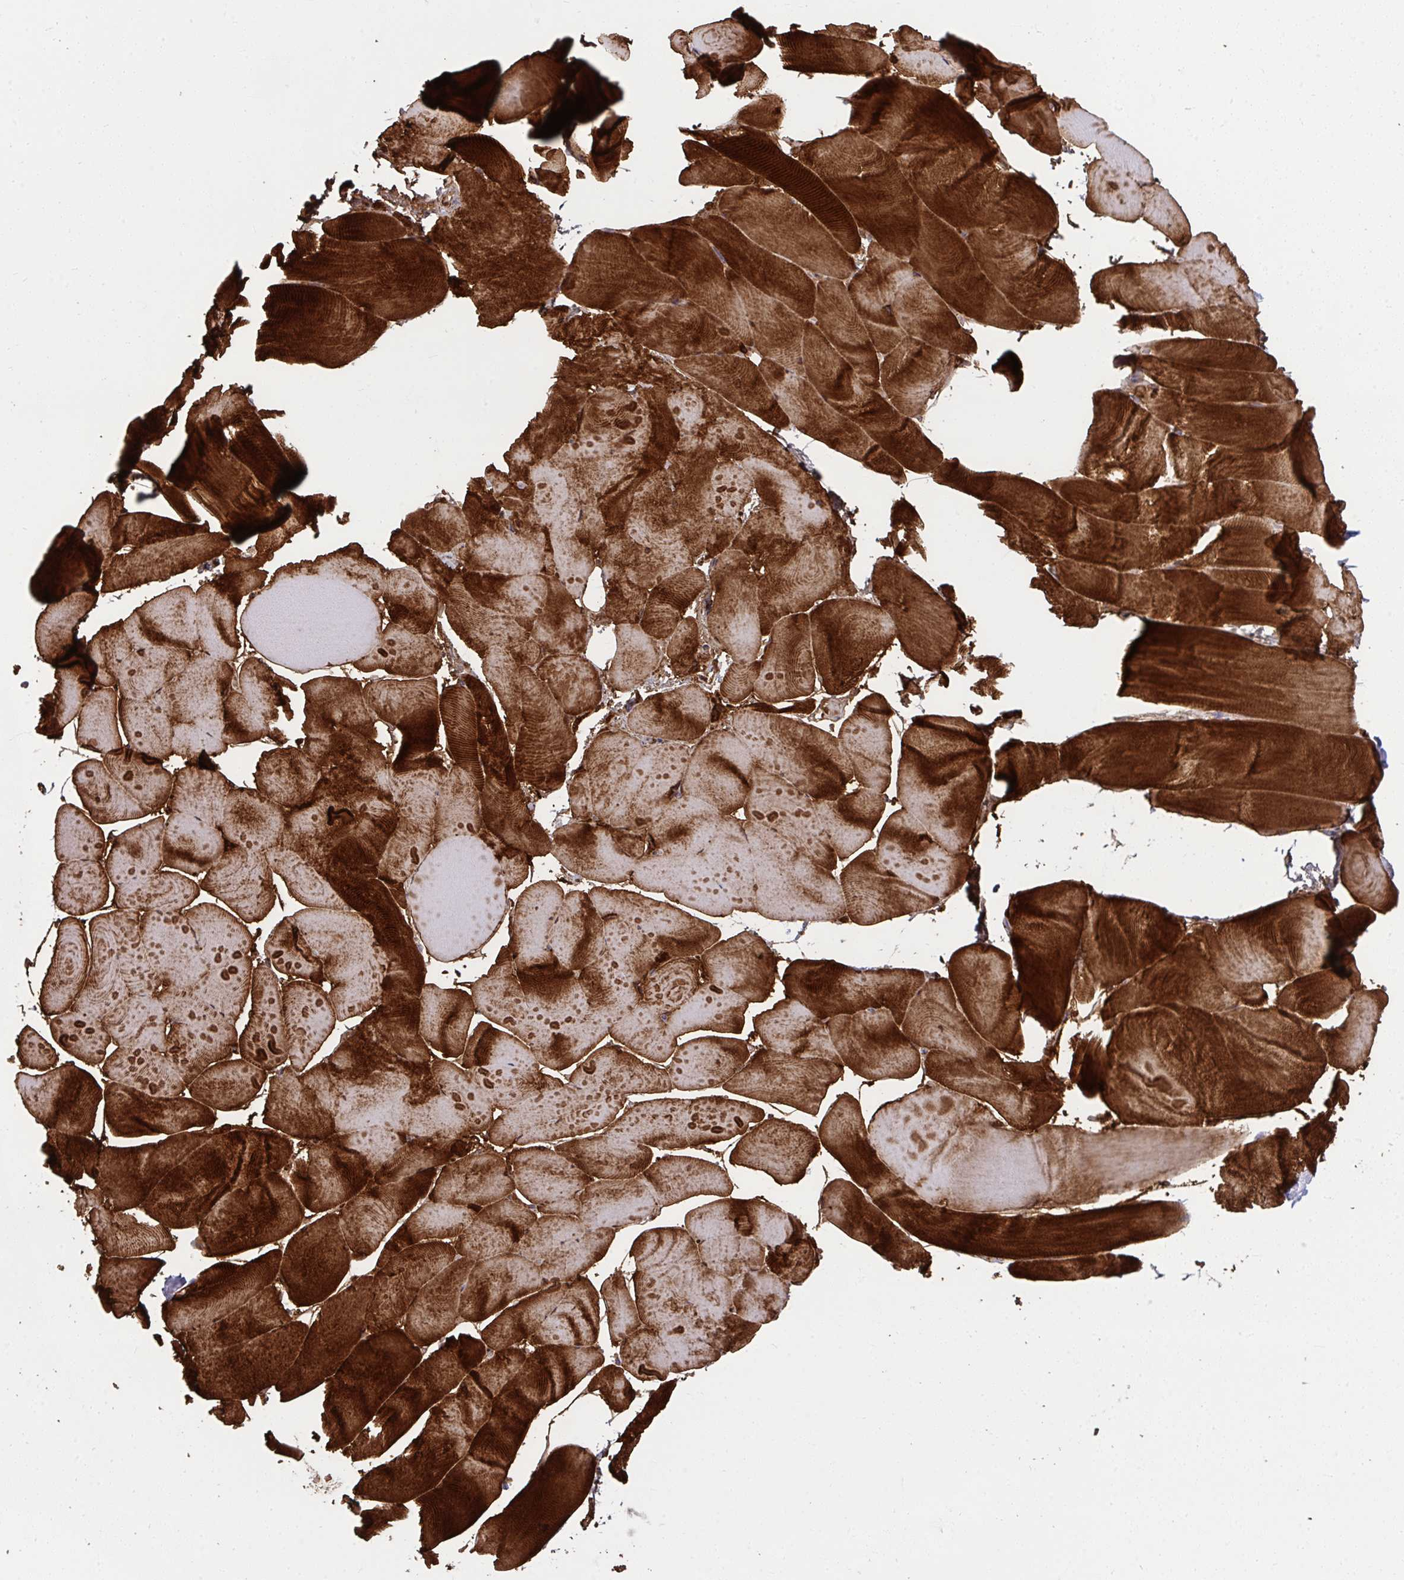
{"staining": {"intensity": "strong", "quantity": ">75%", "location": "cytoplasmic/membranous"}, "tissue": "skeletal muscle", "cell_type": "Myocytes", "image_type": "normal", "snomed": [{"axis": "morphology", "description": "Normal tissue, NOS"}, {"axis": "topography", "description": "Skeletal muscle"}], "caption": "Immunohistochemical staining of normal skeletal muscle exhibits high levels of strong cytoplasmic/membranous expression in about >75% of myocytes.", "gene": "PIGZ", "patient": {"sex": "female", "age": 64}}